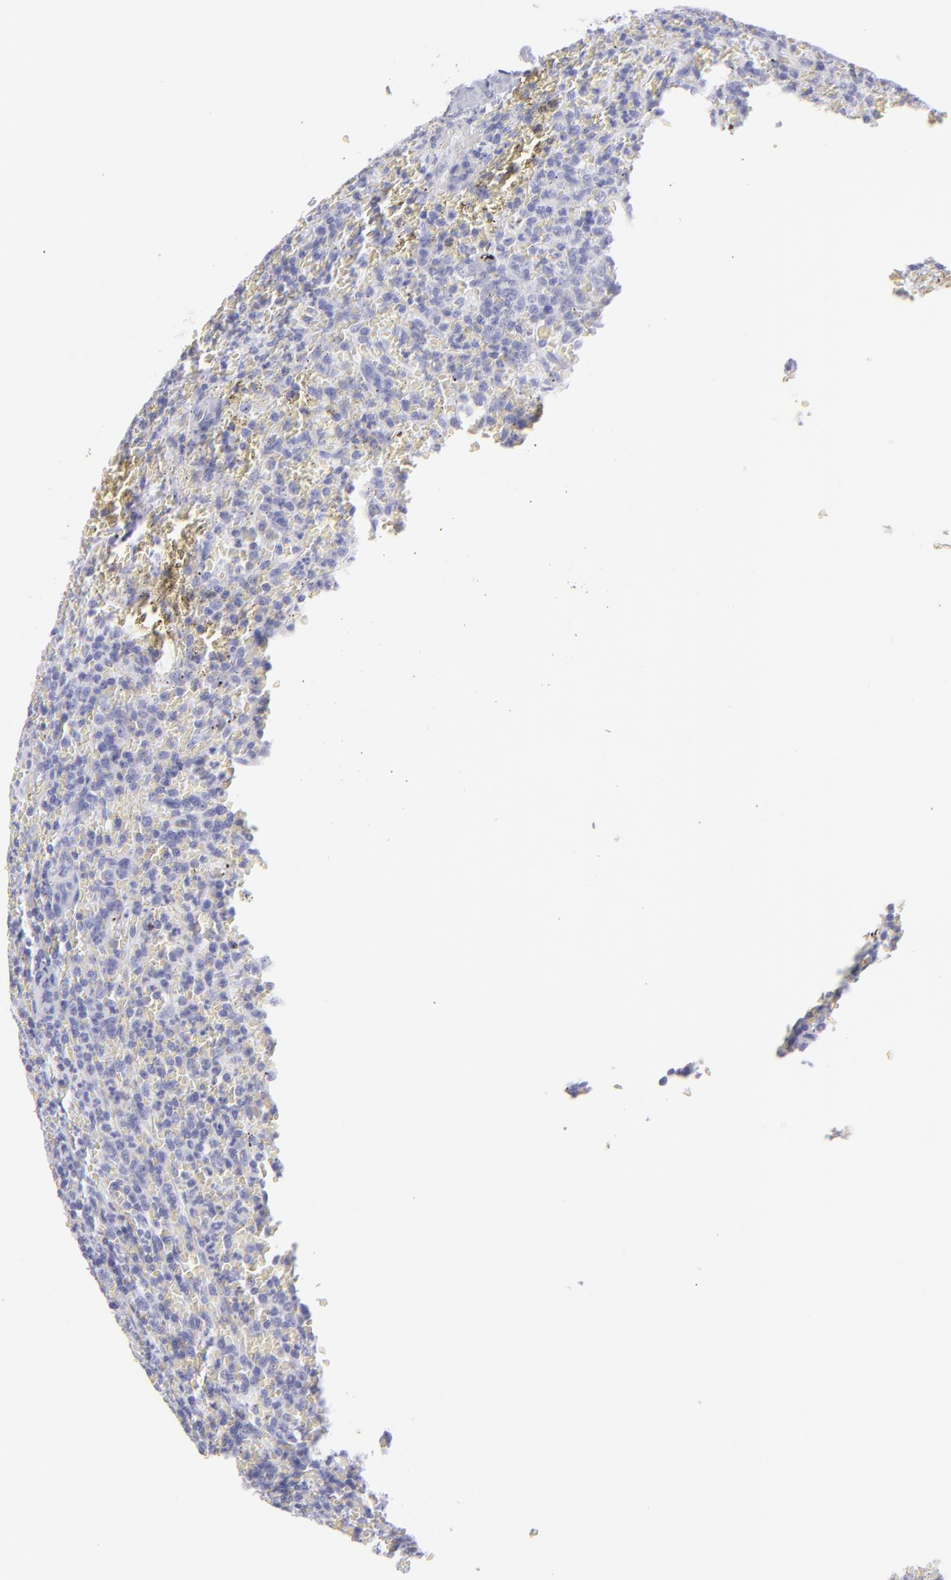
{"staining": {"intensity": "negative", "quantity": "none", "location": "none"}, "tissue": "lymphoma", "cell_type": "Tumor cells", "image_type": "cancer", "snomed": [{"axis": "morphology", "description": "Malignant lymphoma, non-Hodgkin's type, Low grade"}, {"axis": "topography", "description": "Spleen"}], "caption": "Immunohistochemistry of human malignant lymphoma, non-Hodgkin's type (low-grade) reveals no positivity in tumor cells.", "gene": "CLDN4", "patient": {"sex": "female", "age": 64}}